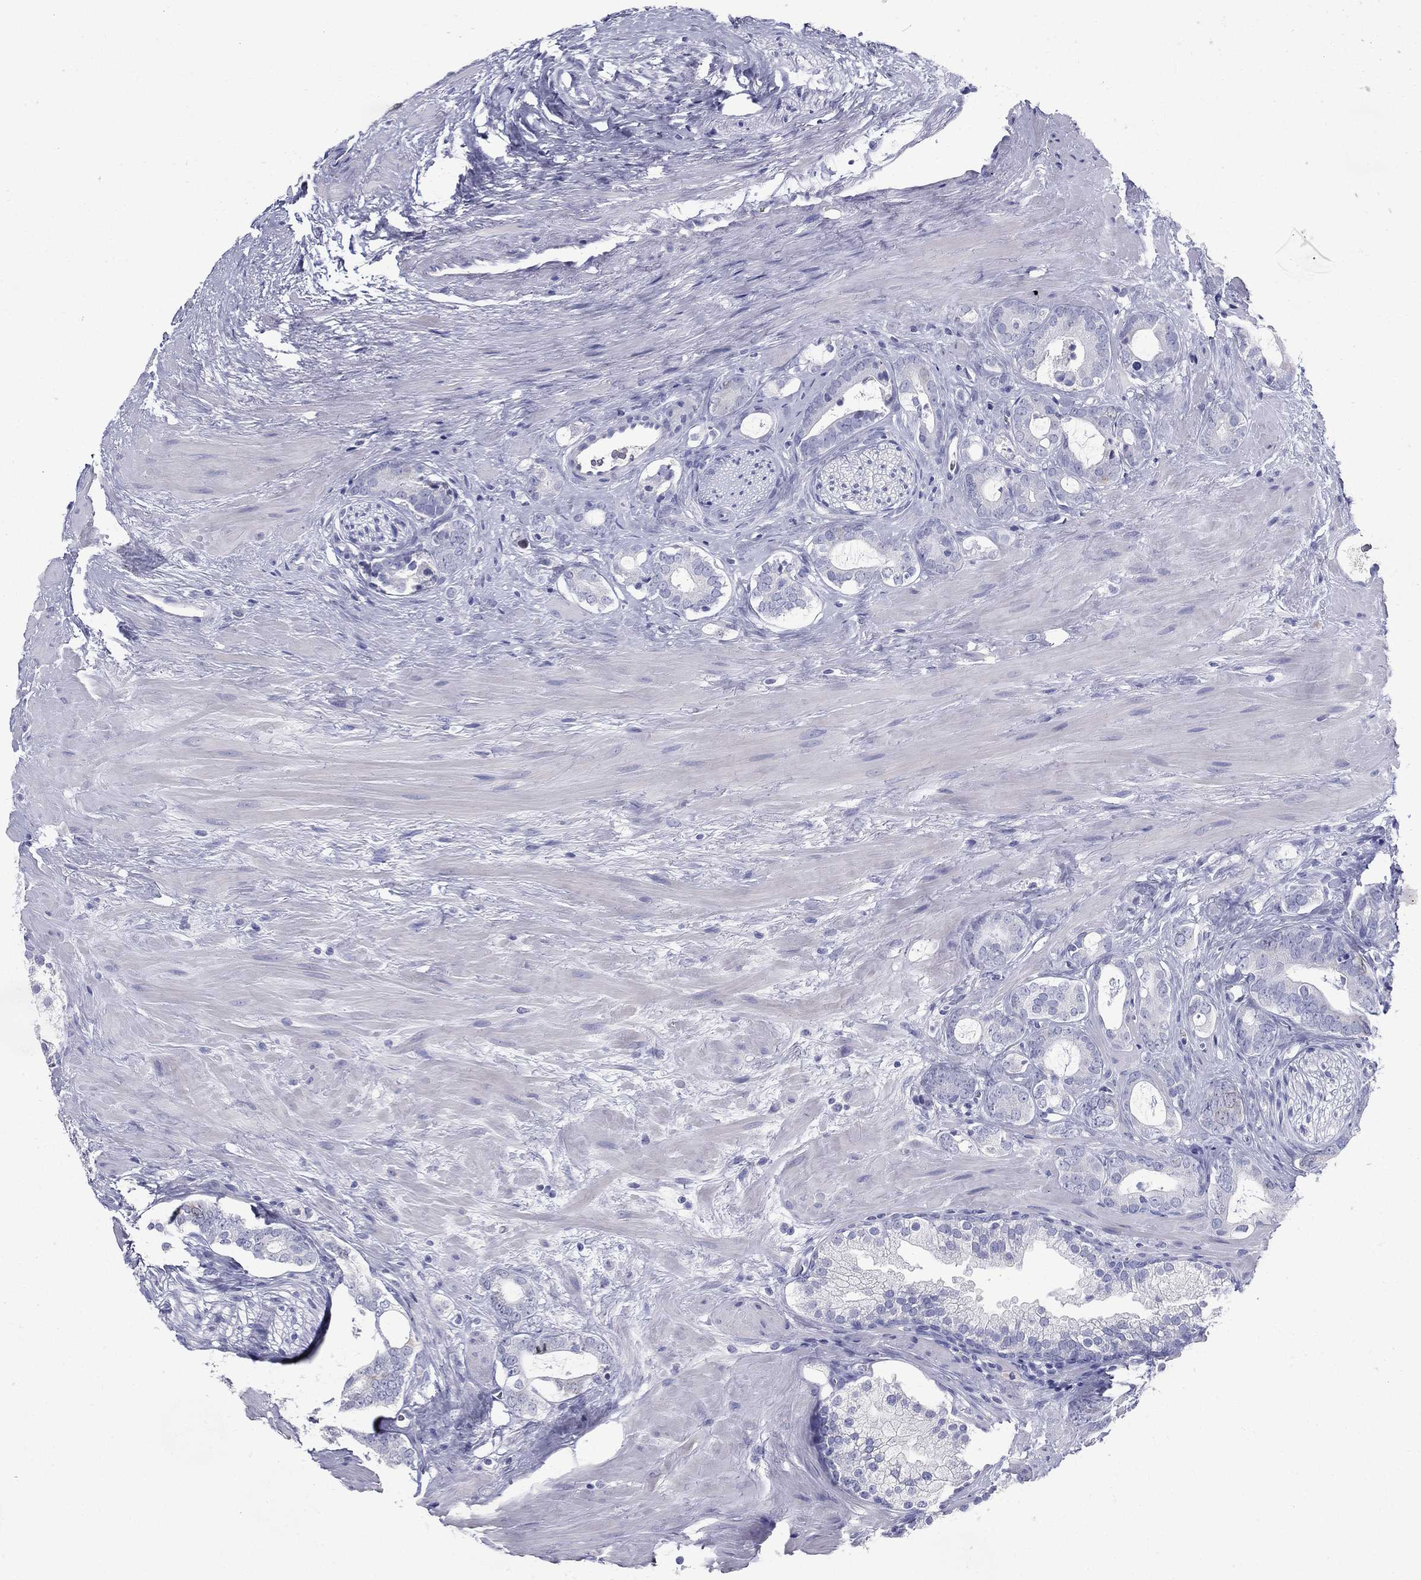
{"staining": {"intensity": "negative", "quantity": "none", "location": "none"}, "tissue": "prostate cancer", "cell_type": "Tumor cells", "image_type": "cancer", "snomed": [{"axis": "morphology", "description": "Adenocarcinoma, NOS"}, {"axis": "topography", "description": "Prostate"}], "caption": "Micrograph shows no protein positivity in tumor cells of prostate cancer tissue. (IHC, brightfield microscopy, high magnification).", "gene": "KIF2C", "patient": {"sex": "male", "age": 55}}